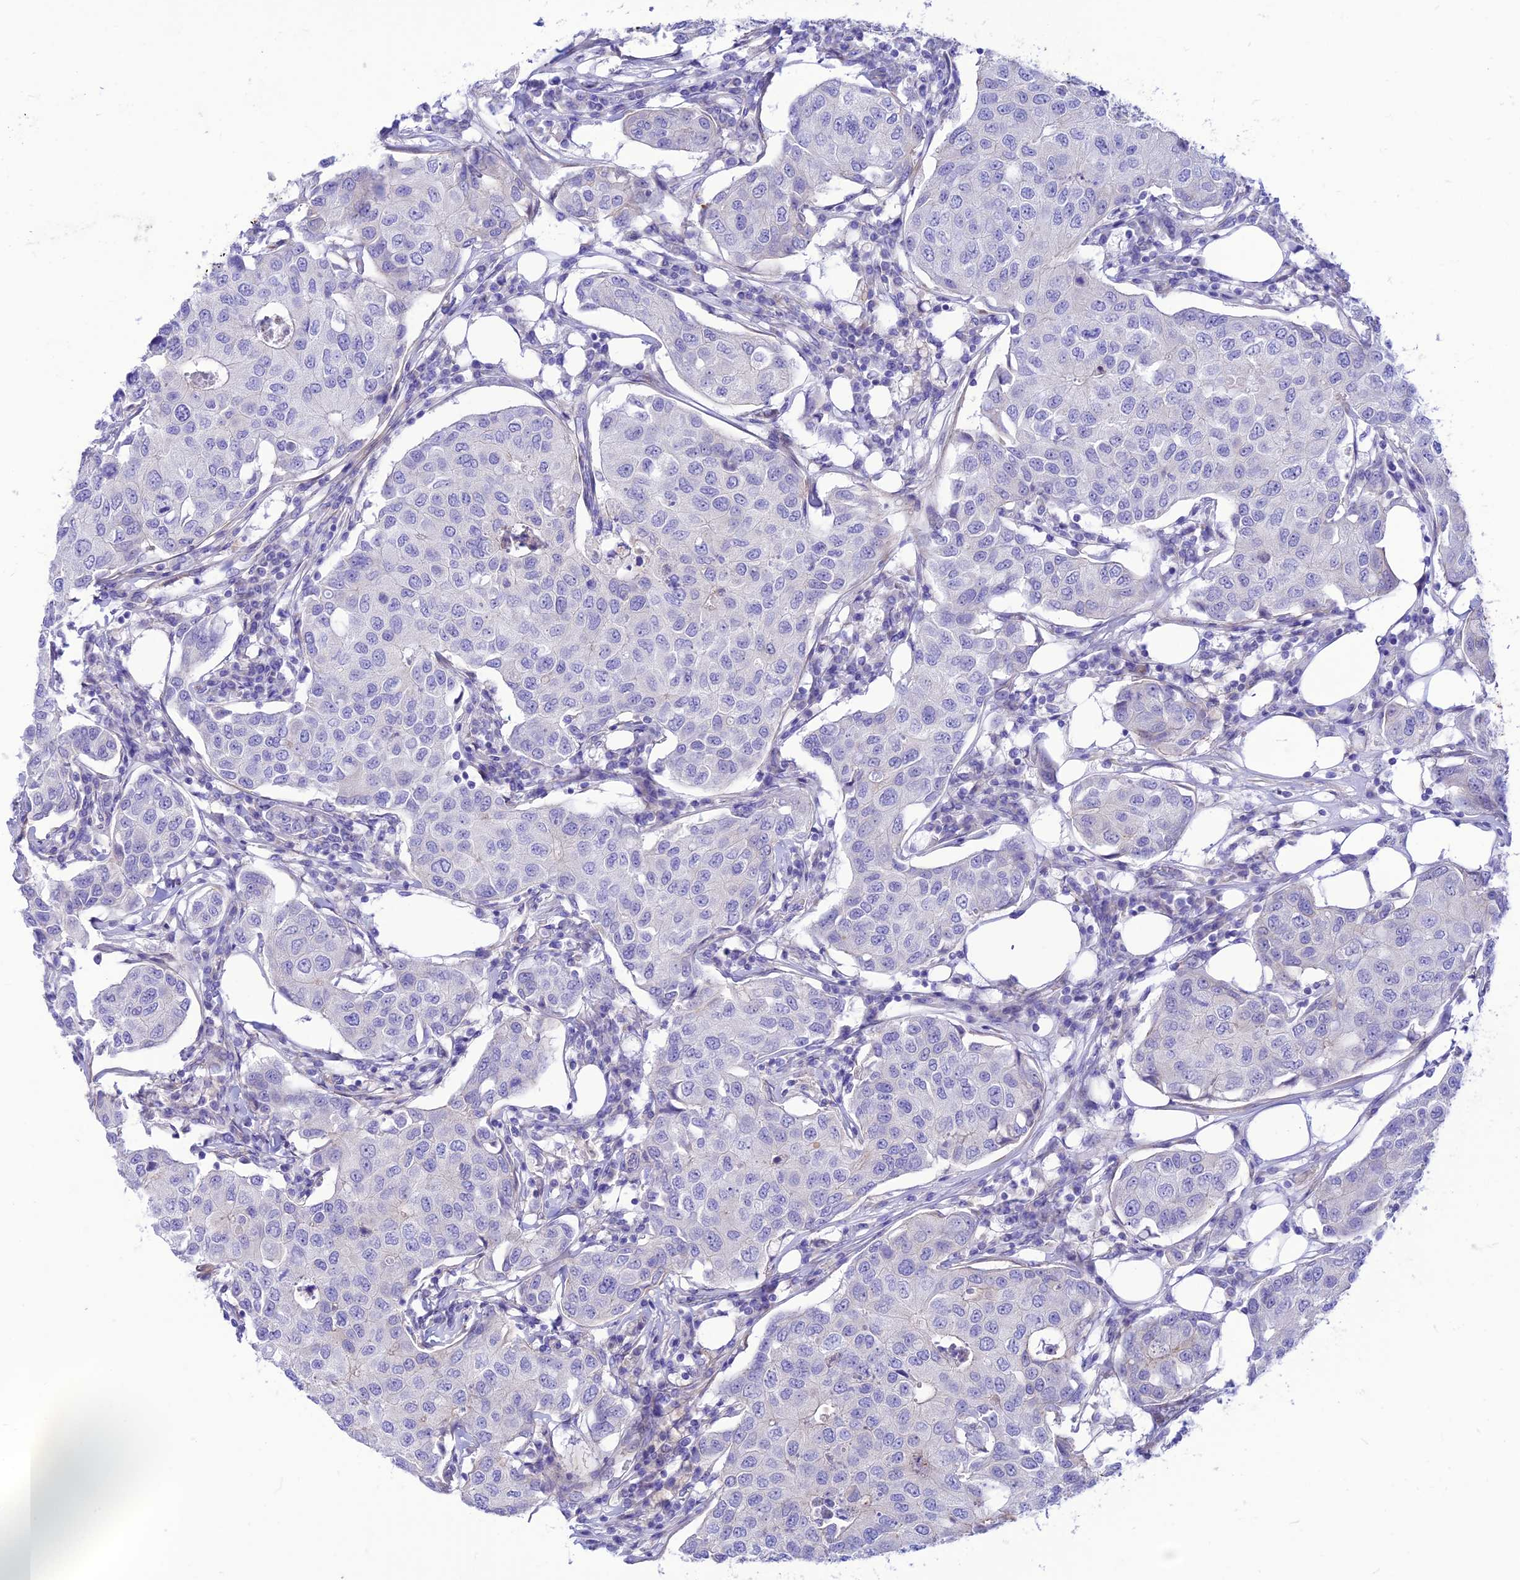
{"staining": {"intensity": "negative", "quantity": "none", "location": "none"}, "tissue": "breast cancer", "cell_type": "Tumor cells", "image_type": "cancer", "snomed": [{"axis": "morphology", "description": "Duct carcinoma"}, {"axis": "topography", "description": "Breast"}], "caption": "This is a image of immunohistochemistry staining of infiltrating ductal carcinoma (breast), which shows no positivity in tumor cells. Brightfield microscopy of immunohistochemistry (IHC) stained with DAB (3,3'-diaminobenzidine) (brown) and hematoxylin (blue), captured at high magnification.", "gene": "FAM186B", "patient": {"sex": "female", "age": 80}}